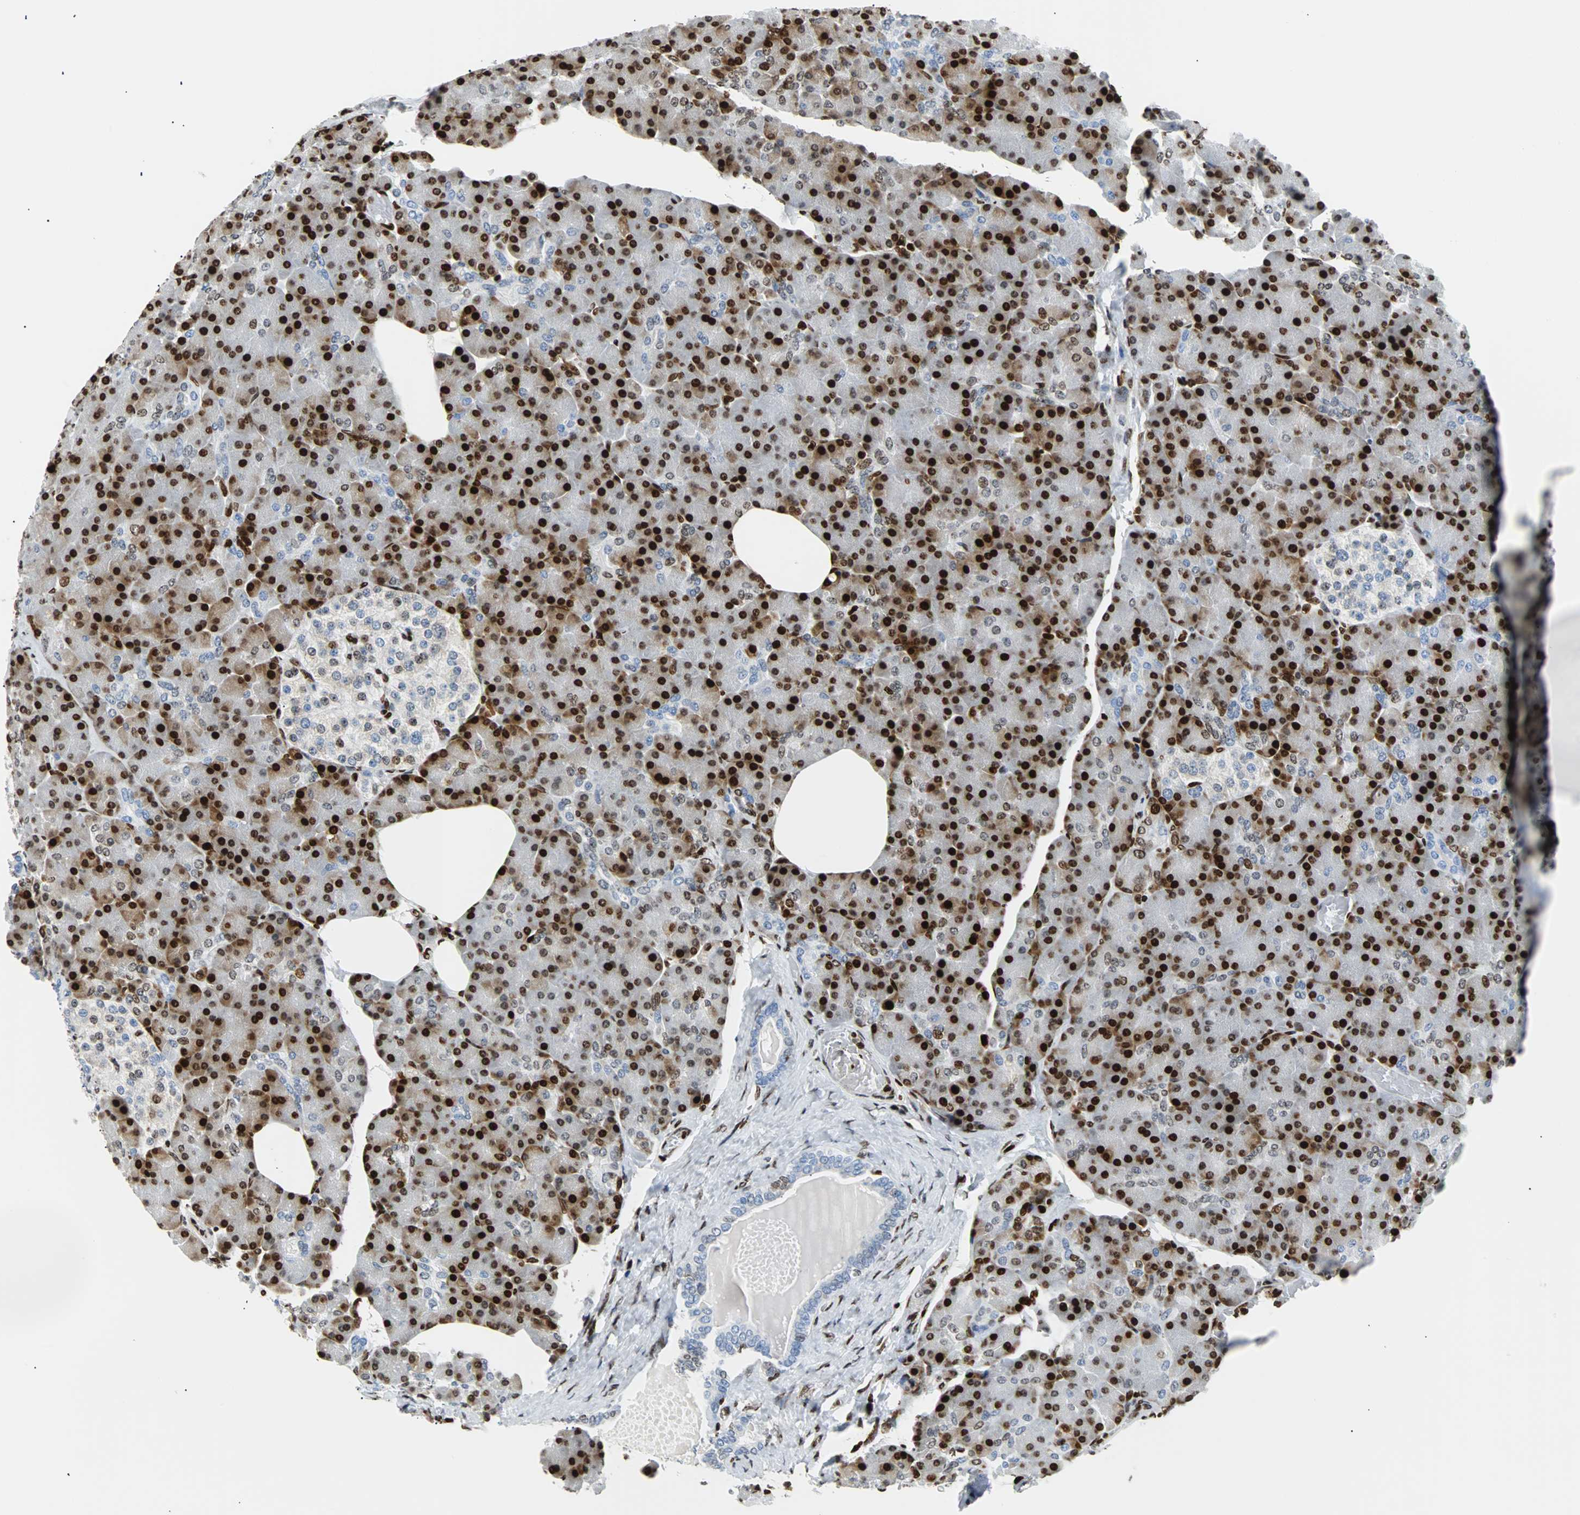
{"staining": {"intensity": "strong", "quantity": ">75%", "location": "nuclear"}, "tissue": "pancreas", "cell_type": "Exocrine glandular cells", "image_type": "normal", "snomed": [{"axis": "morphology", "description": "Normal tissue, NOS"}, {"axis": "topography", "description": "Pancreas"}], "caption": "Unremarkable pancreas exhibits strong nuclear staining in approximately >75% of exocrine glandular cells, visualized by immunohistochemistry.", "gene": "ZNF131", "patient": {"sex": "female", "age": 43}}